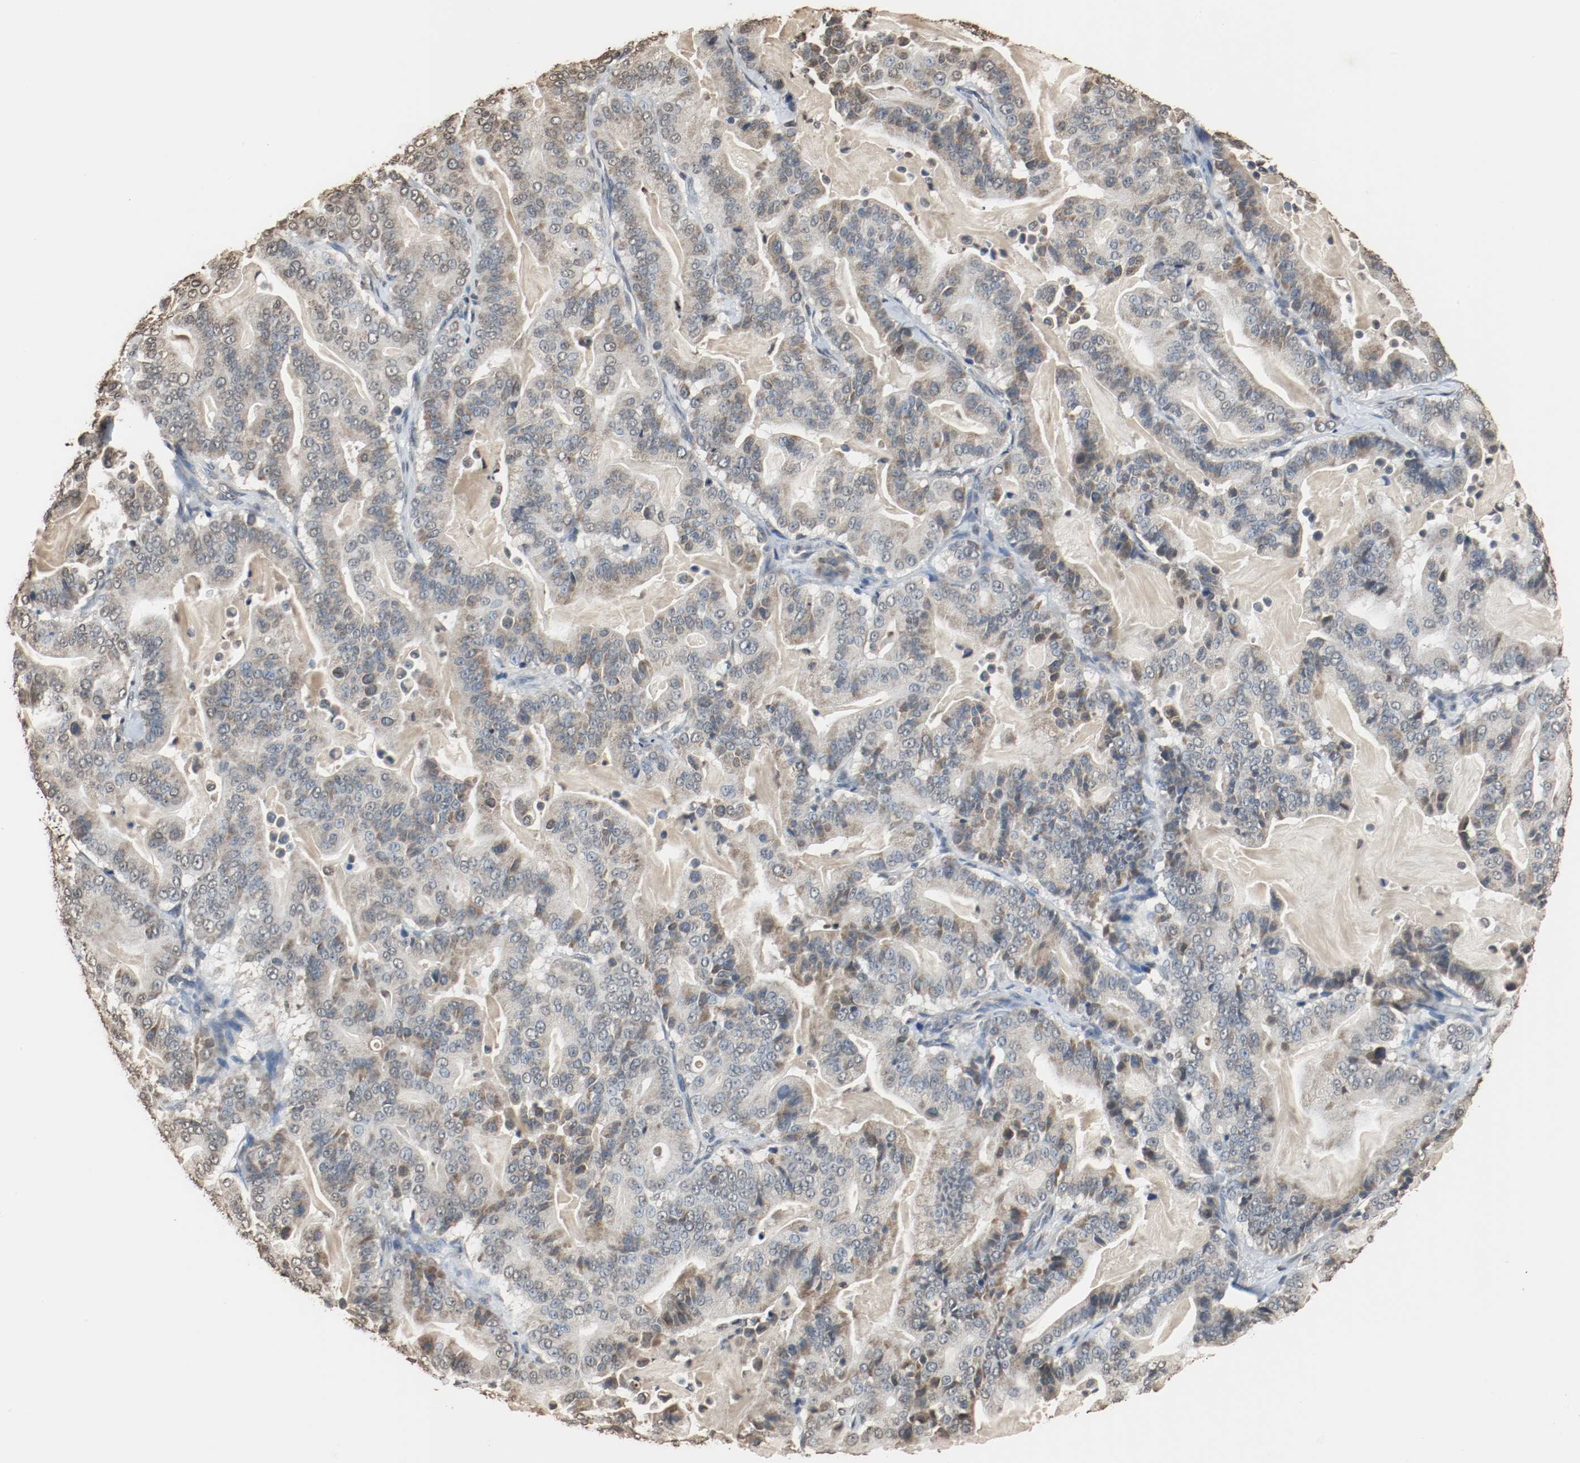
{"staining": {"intensity": "weak", "quantity": "<25%", "location": "cytoplasmic/membranous"}, "tissue": "pancreatic cancer", "cell_type": "Tumor cells", "image_type": "cancer", "snomed": [{"axis": "morphology", "description": "Adenocarcinoma, NOS"}, {"axis": "topography", "description": "Pancreas"}], "caption": "A histopathology image of human adenocarcinoma (pancreatic) is negative for staining in tumor cells.", "gene": "RTN4", "patient": {"sex": "male", "age": 63}}